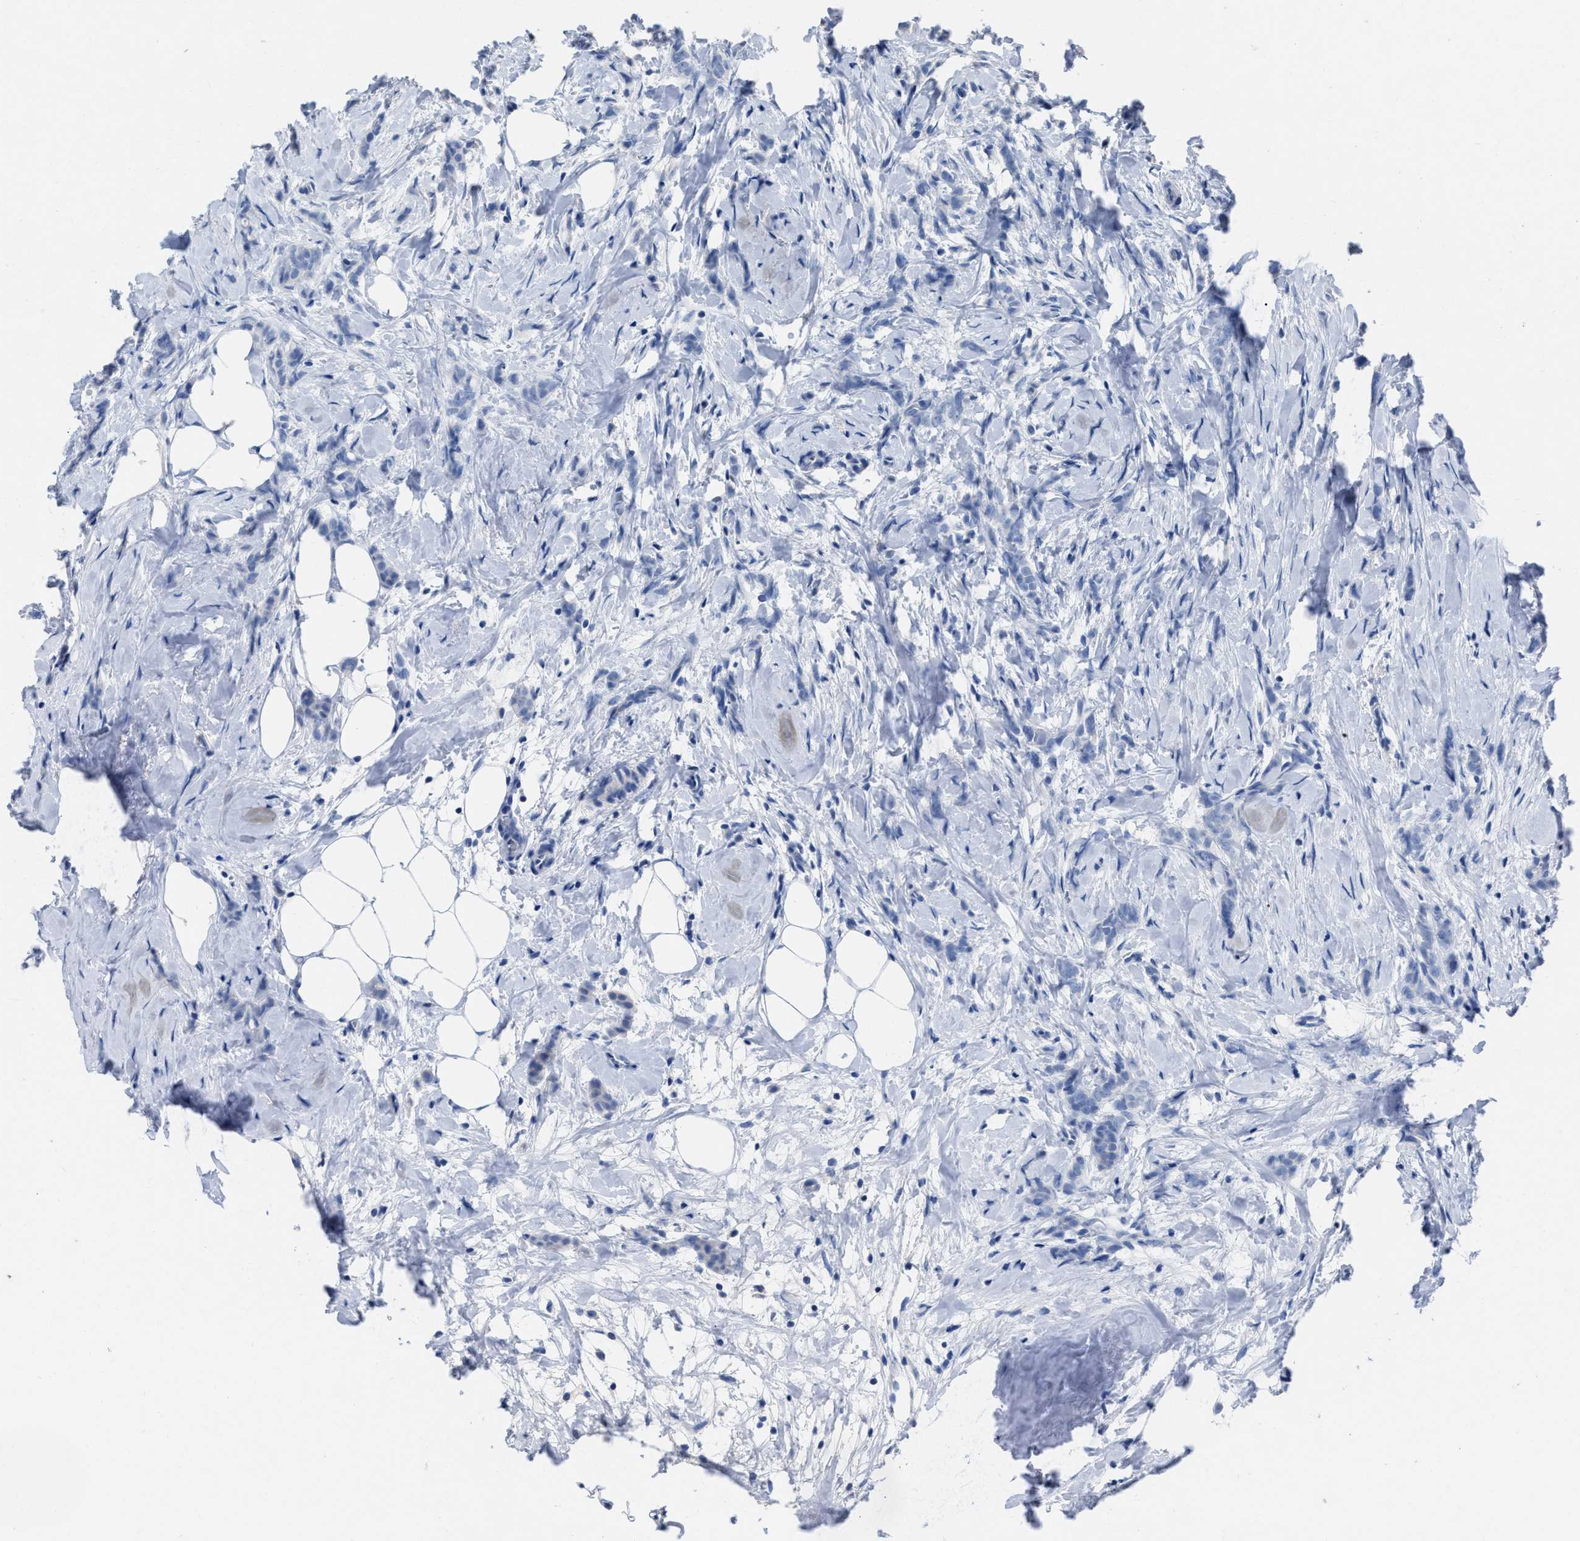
{"staining": {"intensity": "negative", "quantity": "none", "location": "none"}, "tissue": "breast cancer", "cell_type": "Tumor cells", "image_type": "cancer", "snomed": [{"axis": "morphology", "description": "Lobular carcinoma, in situ"}, {"axis": "morphology", "description": "Lobular carcinoma"}, {"axis": "topography", "description": "Breast"}], "caption": "This is a photomicrograph of IHC staining of breast cancer, which shows no staining in tumor cells.", "gene": "CEACAM5", "patient": {"sex": "female", "age": 41}}